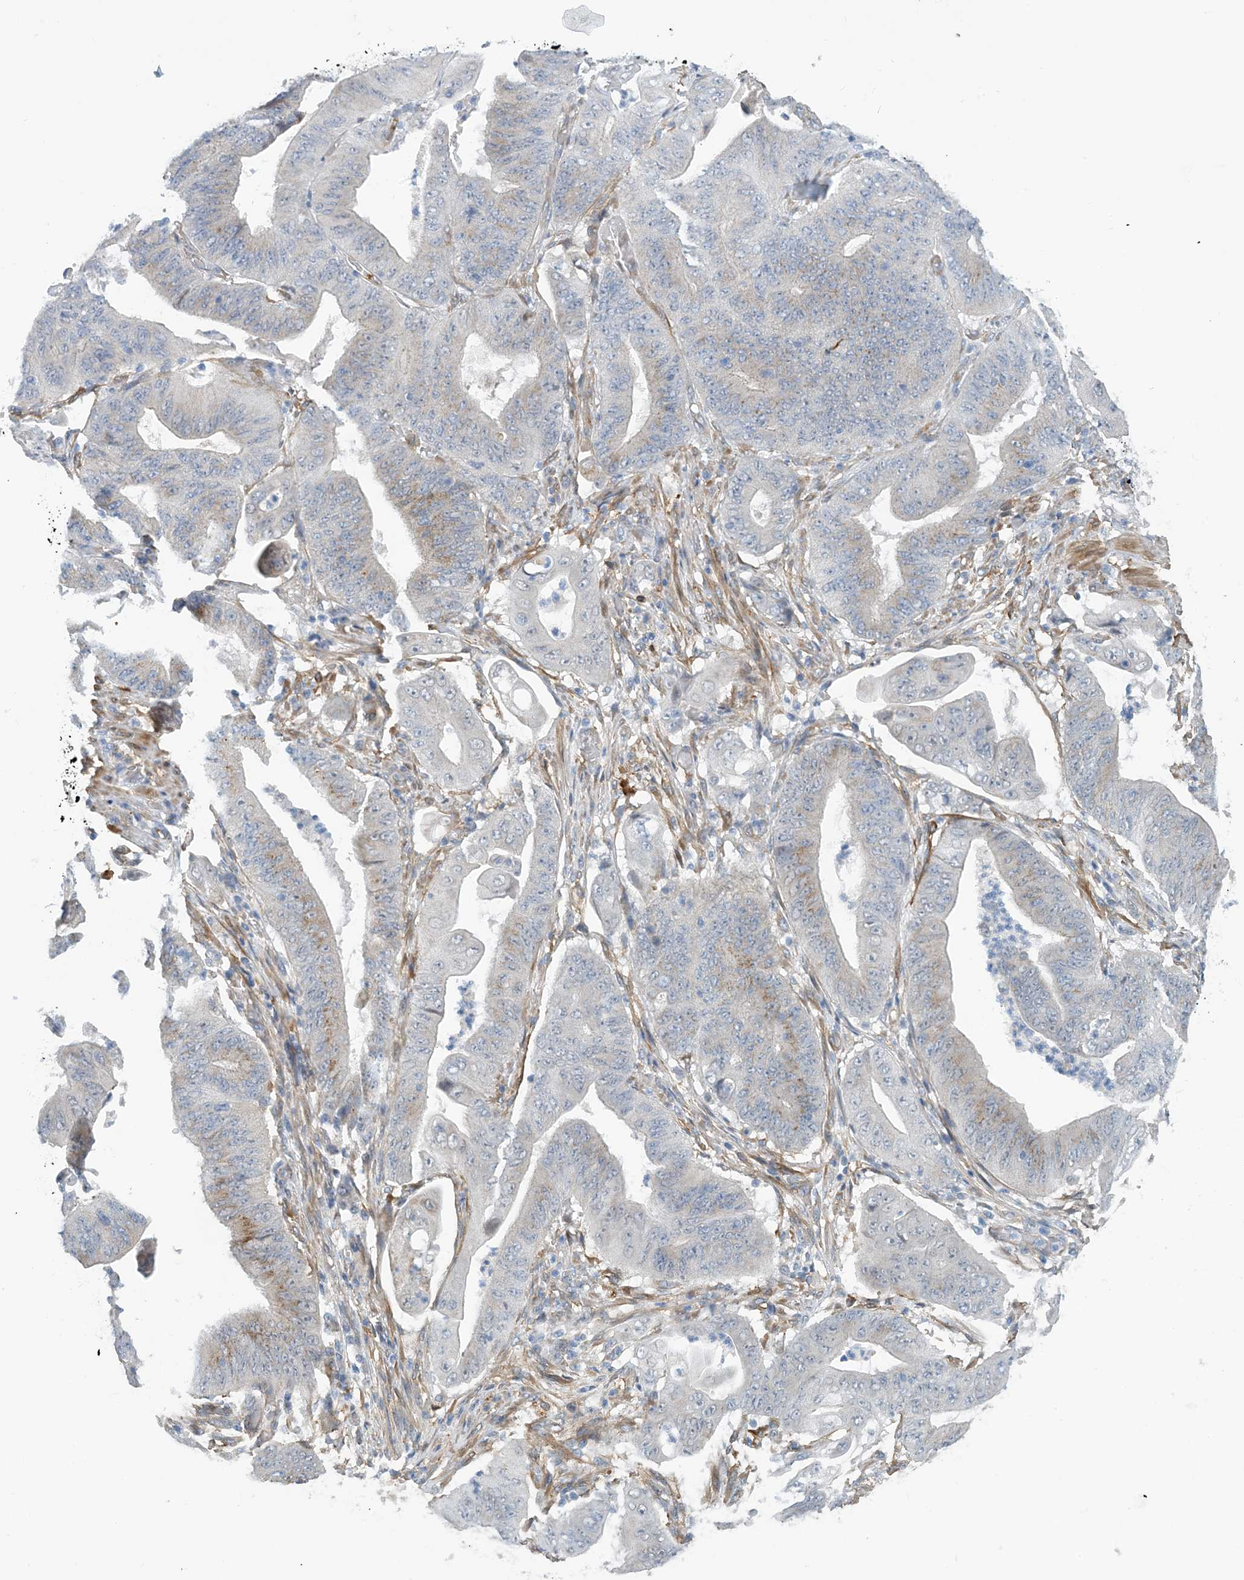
{"staining": {"intensity": "weak", "quantity": "<25%", "location": "cytoplasmic/membranous"}, "tissue": "stomach cancer", "cell_type": "Tumor cells", "image_type": "cancer", "snomed": [{"axis": "morphology", "description": "Adenocarcinoma, NOS"}, {"axis": "topography", "description": "Stomach"}], "caption": "Photomicrograph shows no protein expression in tumor cells of adenocarcinoma (stomach) tissue. (Immunohistochemistry, brightfield microscopy, high magnification).", "gene": "EIF2A", "patient": {"sex": "female", "age": 73}}